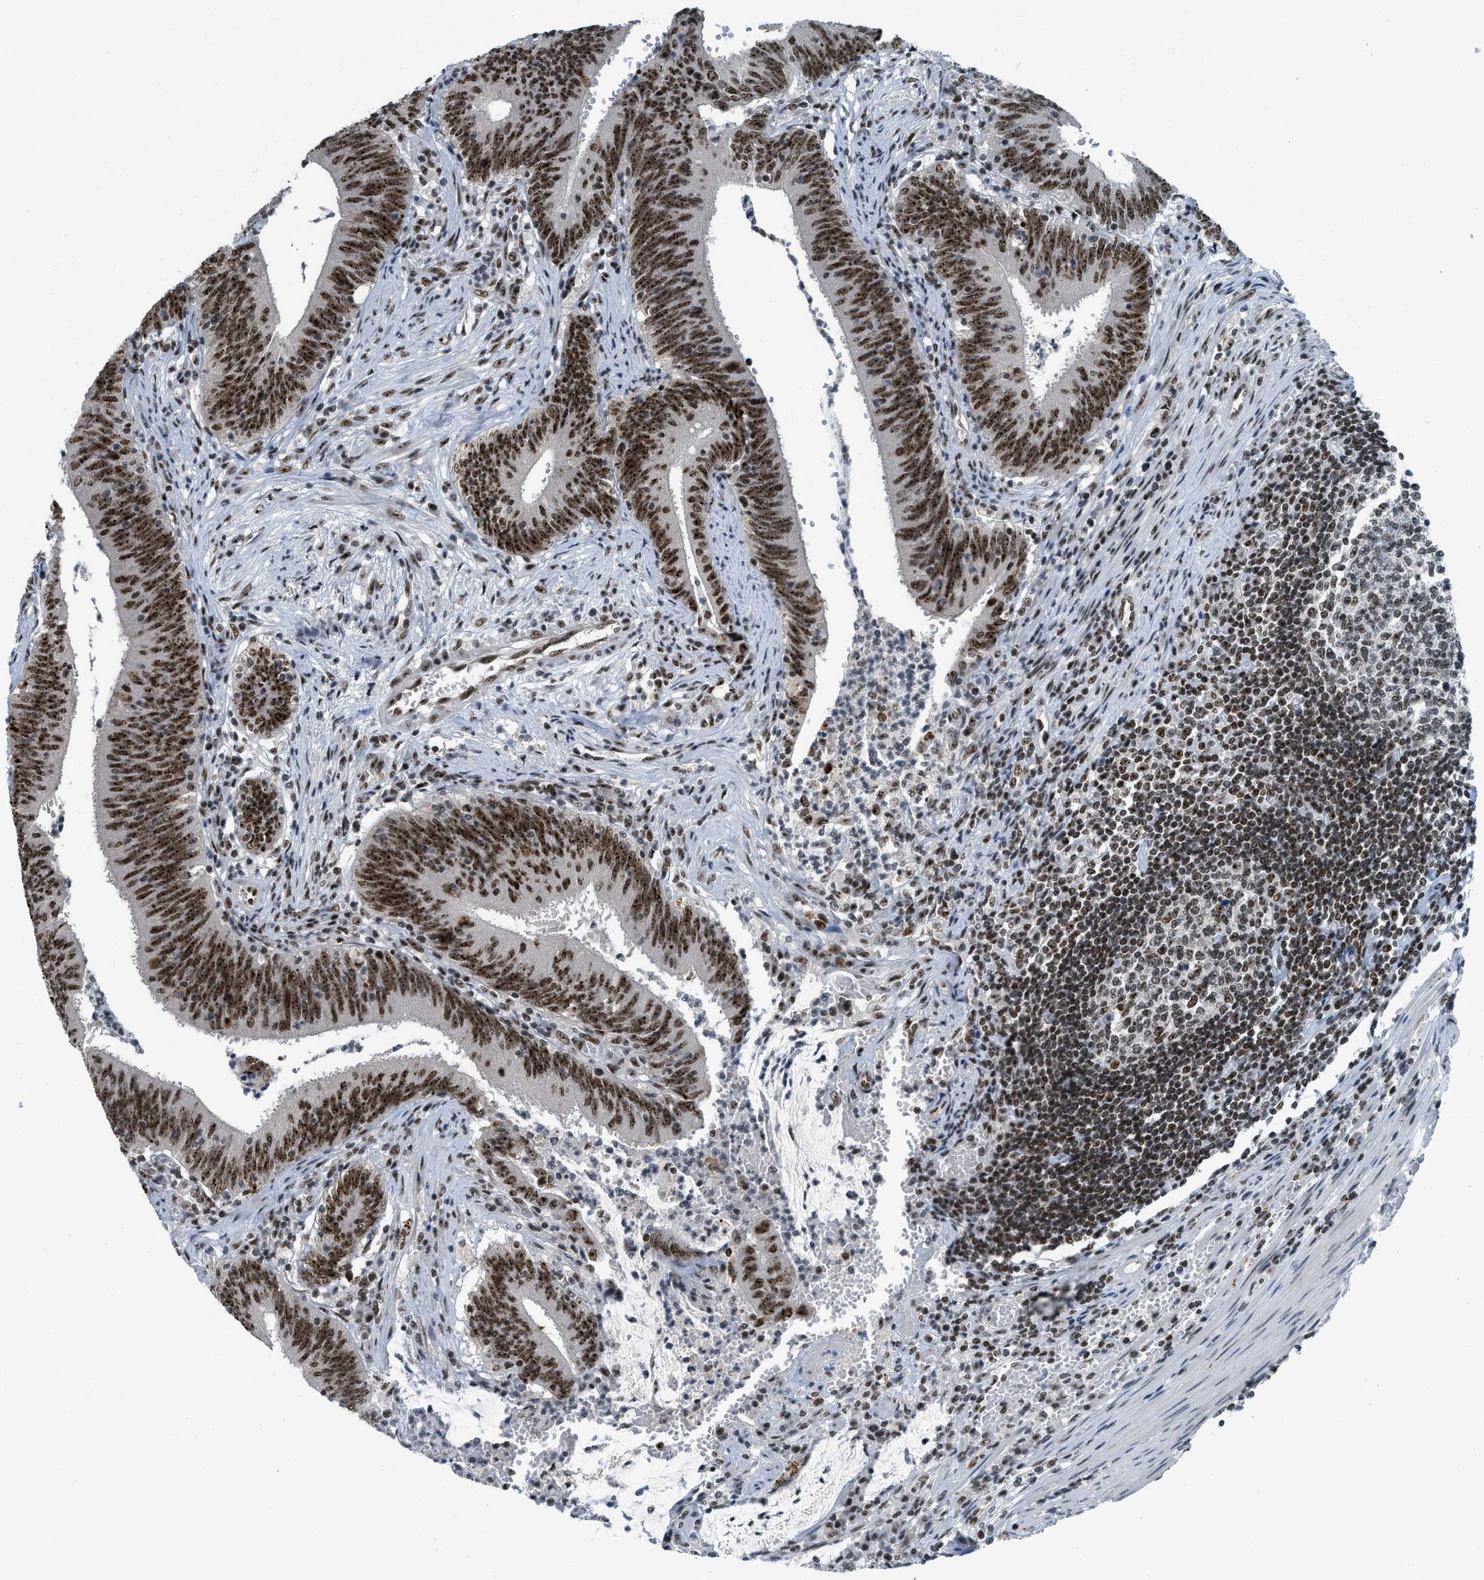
{"staining": {"intensity": "strong", "quantity": ">75%", "location": "nuclear"}, "tissue": "colorectal cancer", "cell_type": "Tumor cells", "image_type": "cancer", "snomed": [{"axis": "morphology", "description": "Normal tissue, NOS"}, {"axis": "morphology", "description": "Adenocarcinoma, NOS"}, {"axis": "topography", "description": "Rectum"}], "caption": "DAB (3,3'-diaminobenzidine) immunohistochemical staining of colorectal cancer reveals strong nuclear protein positivity in about >75% of tumor cells. Immunohistochemistry stains the protein in brown and the nuclei are stained blue.", "gene": "URB1", "patient": {"sex": "female", "age": 66}}